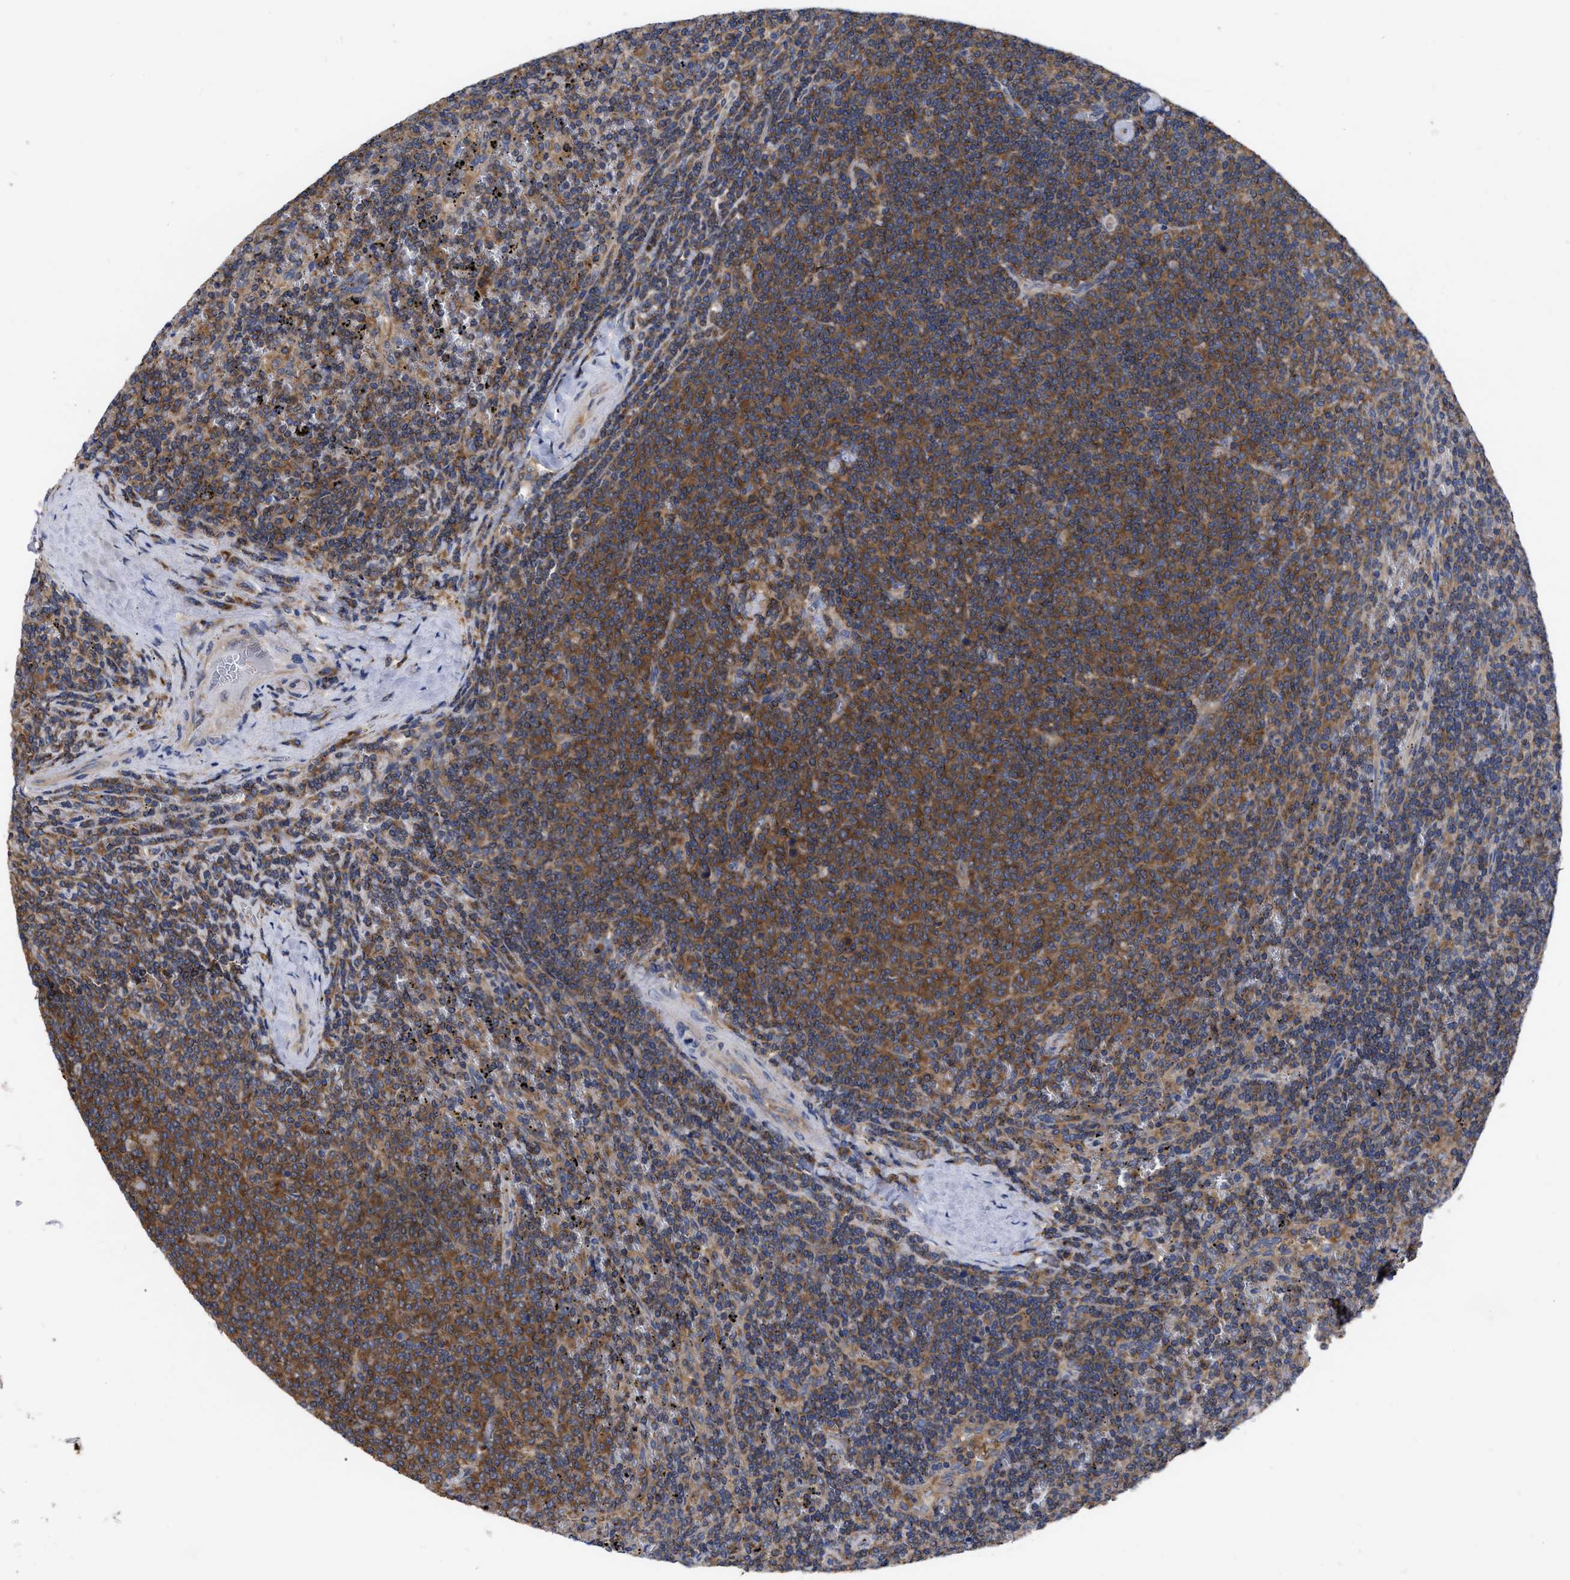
{"staining": {"intensity": "strong", "quantity": ">75%", "location": "cytoplasmic/membranous"}, "tissue": "lymphoma", "cell_type": "Tumor cells", "image_type": "cancer", "snomed": [{"axis": "morphology", "description": "Malignant lymphoma, non-Hodgkin's type, Low grade"}, {"axis": "topography", "description": "Spleen"}], "caption": "Immunohistochemistry (IHC) of human lymphoma demonstrates high levels of strong cytoplasmic/membranous staining in about >75% of tumor cells. The protein of interest is stained brown, and the nuclei are stained in blue (DAB IHC with brightfield microscopy, high magnification).", "gene": "CDKN2C", "patient": {"sex": "female", "age": 50}}